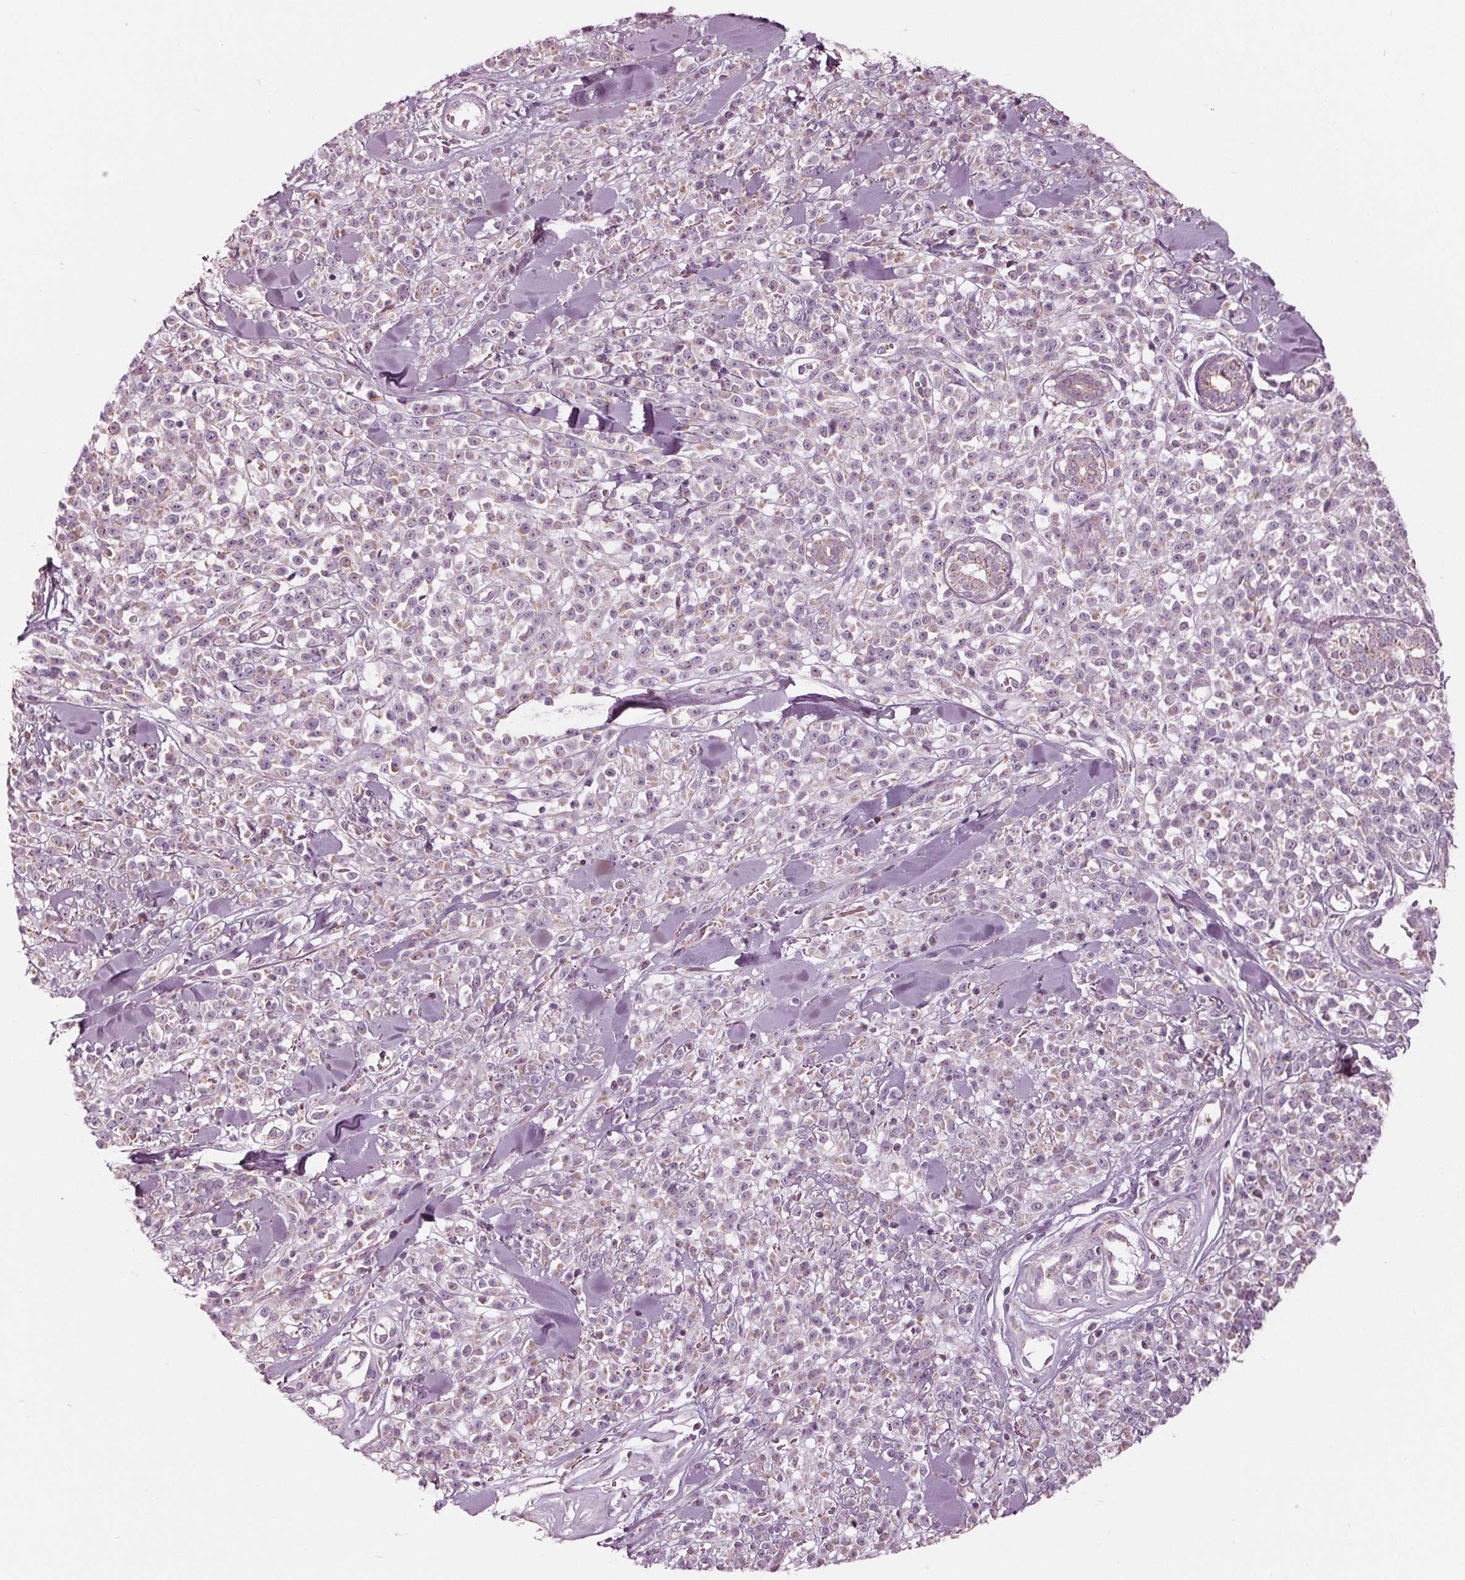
{"staining": {"intensity": "weak", "quantity": "<25%", "location": "cytoplasmic/membranous"}, "tissue": "melanoma", "cell_type": "Tumor cells", "image_type": "cancer", "snomed": [{"axis": "morphology", "description": "Malignant melanoma, NOS"}, {"axis": "topography", "description": "Skin"}, {"axis": "topography", "description": "Skin of trunk"}], "caption": "A photomicrograph of human melanoma is negative for staining in tumor cells.", "gene": "CLN6", "patient": {"sex": "male", "age": 74}}